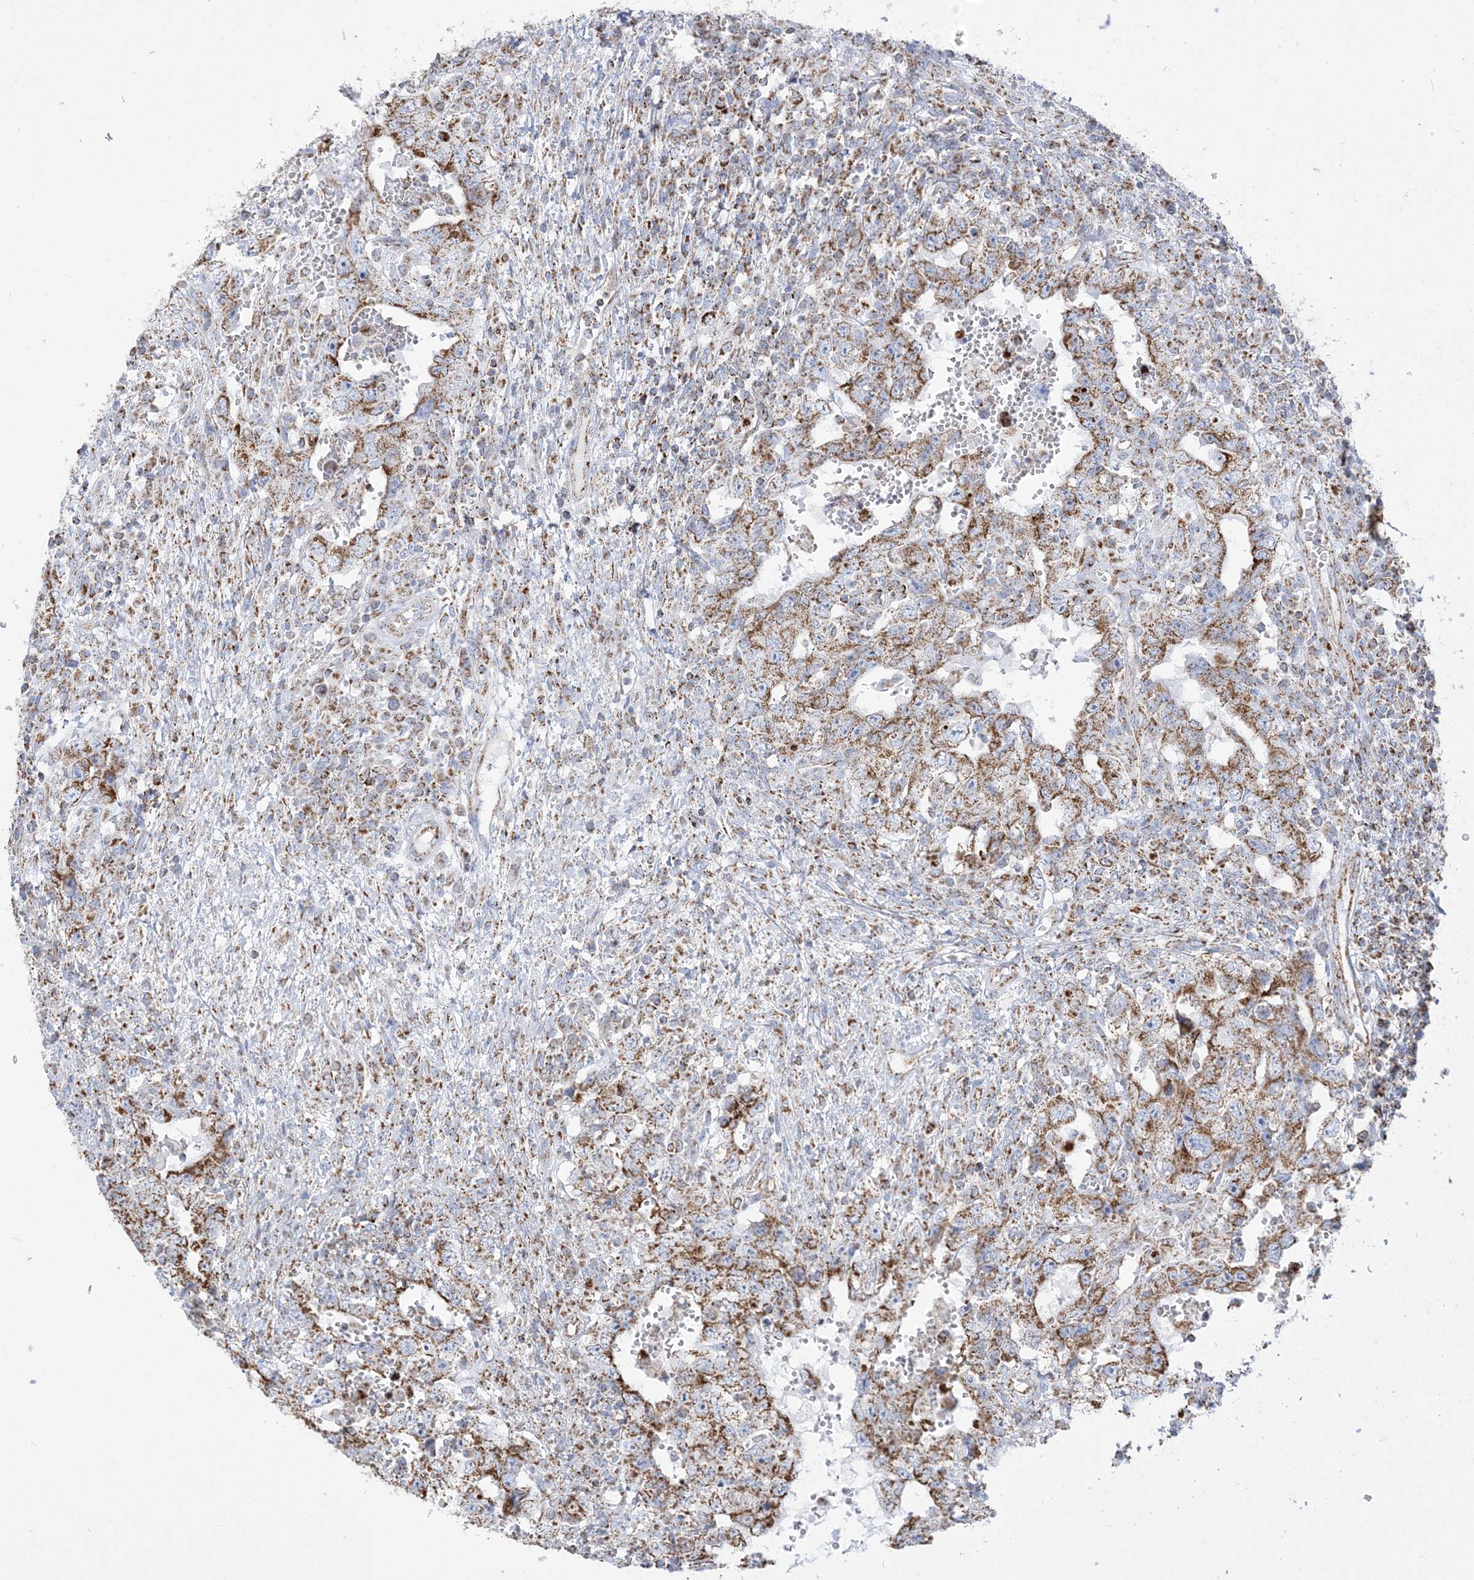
{"staining": {"intensity": "moderate", "quantity": ">75%", "location": "cytoplasmic/membranous"}, "tissue": "testis cancer", "cell_type": "Tumor cells", "image_type": "cancer", "snomed": [{"axis": "morphology", "description": "Carcinoma, Embryonal, NOS"}, {"axis": "topography", "description": "Testis"}], "caption": "IHC of testis cancer (embryonal carcinoma) exhibits medium levels of moderate cytoplasmic/membranous staining in approximately >75% of tumor cells.", "gene": "SAMM50", "patient": {"sex": "male", "age": 26}}